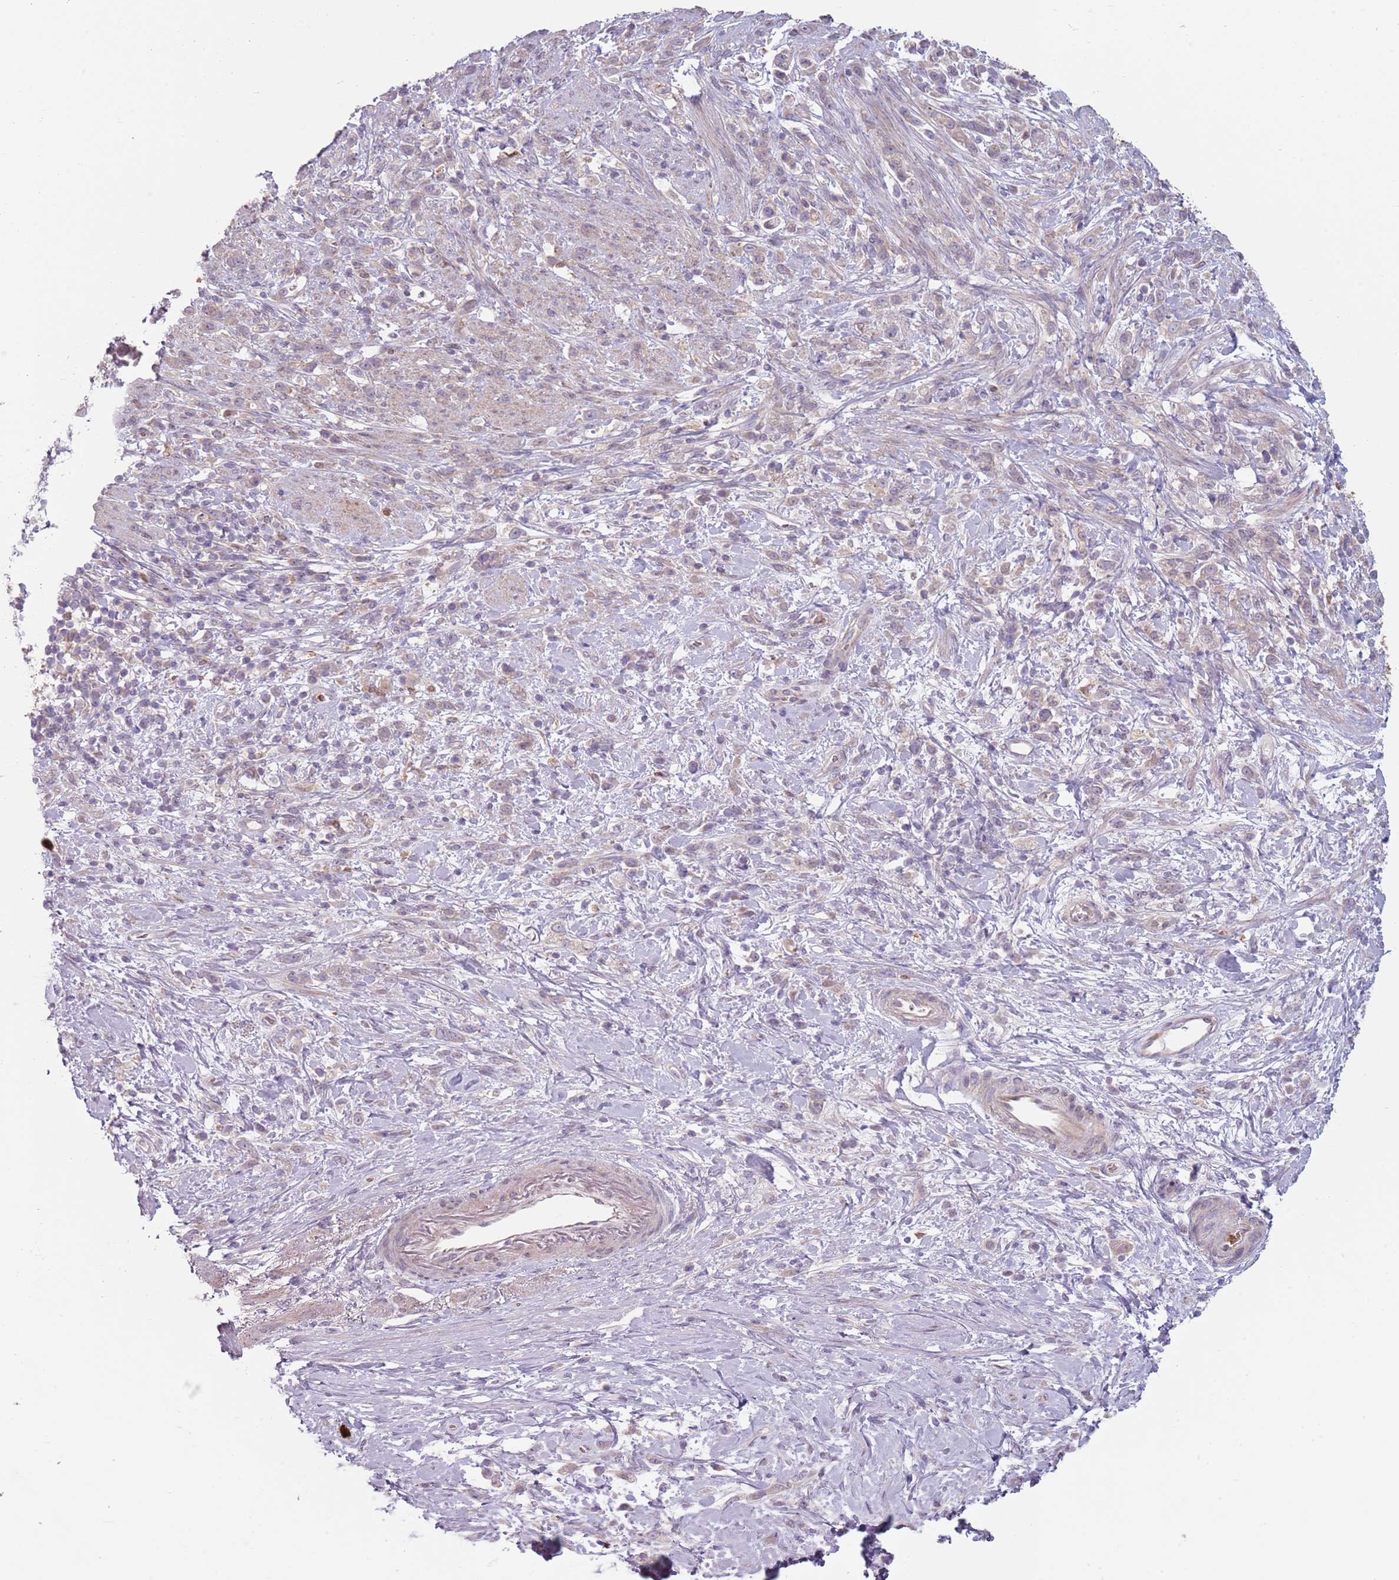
{"staining": {"intensity": "negative", "quantity": "none", "location": "none"}, "tissue": "stomach cancer", "cell_type": "Tumor cells", "image_type": "cancer", "snomed": [{"axis": "morphology", "description": "Adenocarcinoma, NOS"}, {"axis": "topography", "description": "Stomach"}], "caption": "This is an immunohistochemistry (IHC) histopathology image of human stomach cancer (adenocarcinoma). There is no positivity in tumor cells.", "gene": "SPAG4", "patient": {"sex": "female", "age": 60}}